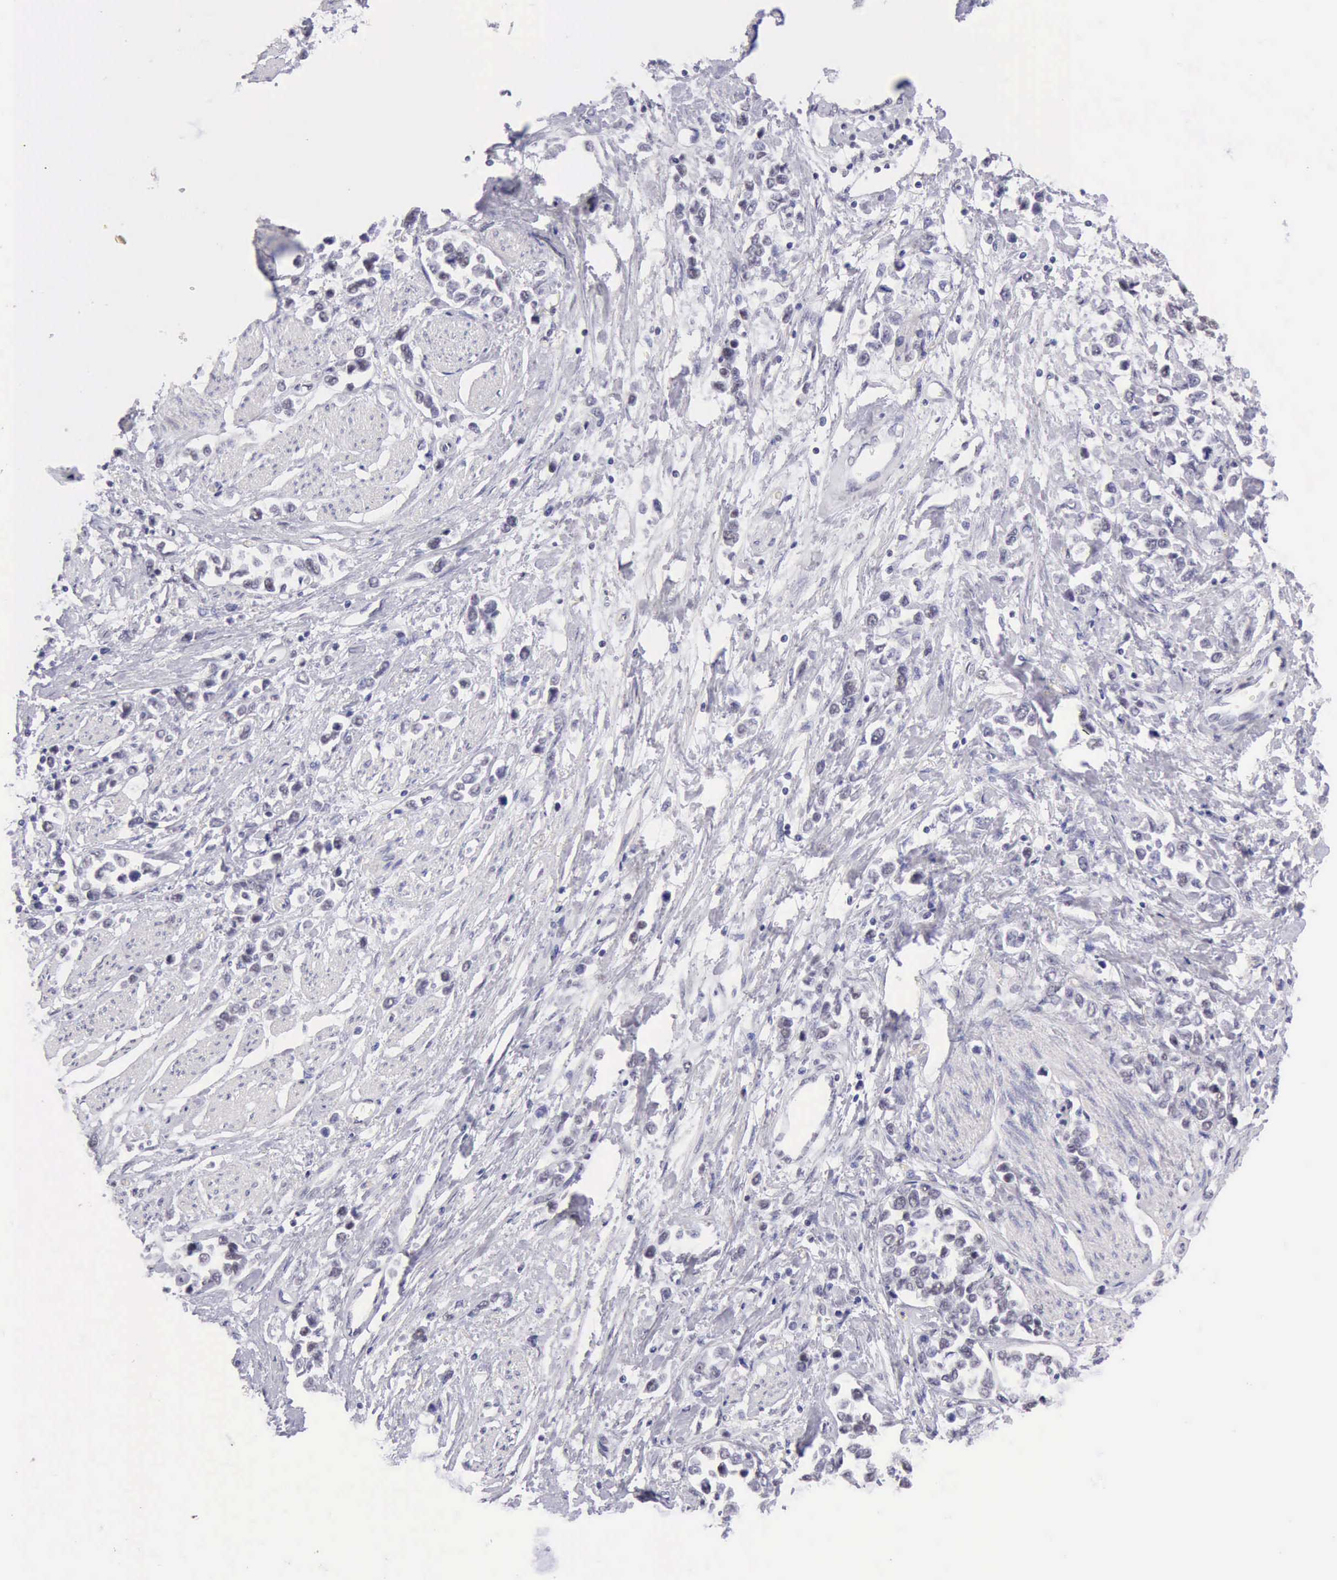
{"staining": {"intensity": "negative", "quantity": "none", "location": "none"}, "tissue": "stomach cancer", "cell_type": "Tumor cells", "image_type": "cancer", "snomed": [{"axis": "morphology", "description": "Adenocarcinoma, NOS"}, {"axis": "topography", "description": "Stomach, upper"}], "caption": "Immunohistochemistry image of neoplastic tissue: stomach cancer (adenocarcinoma) stained with DAB shows no significant protein staining in tumor cells.", "gene": "EP300", "patient": {"sex": "male", "age": 76}}